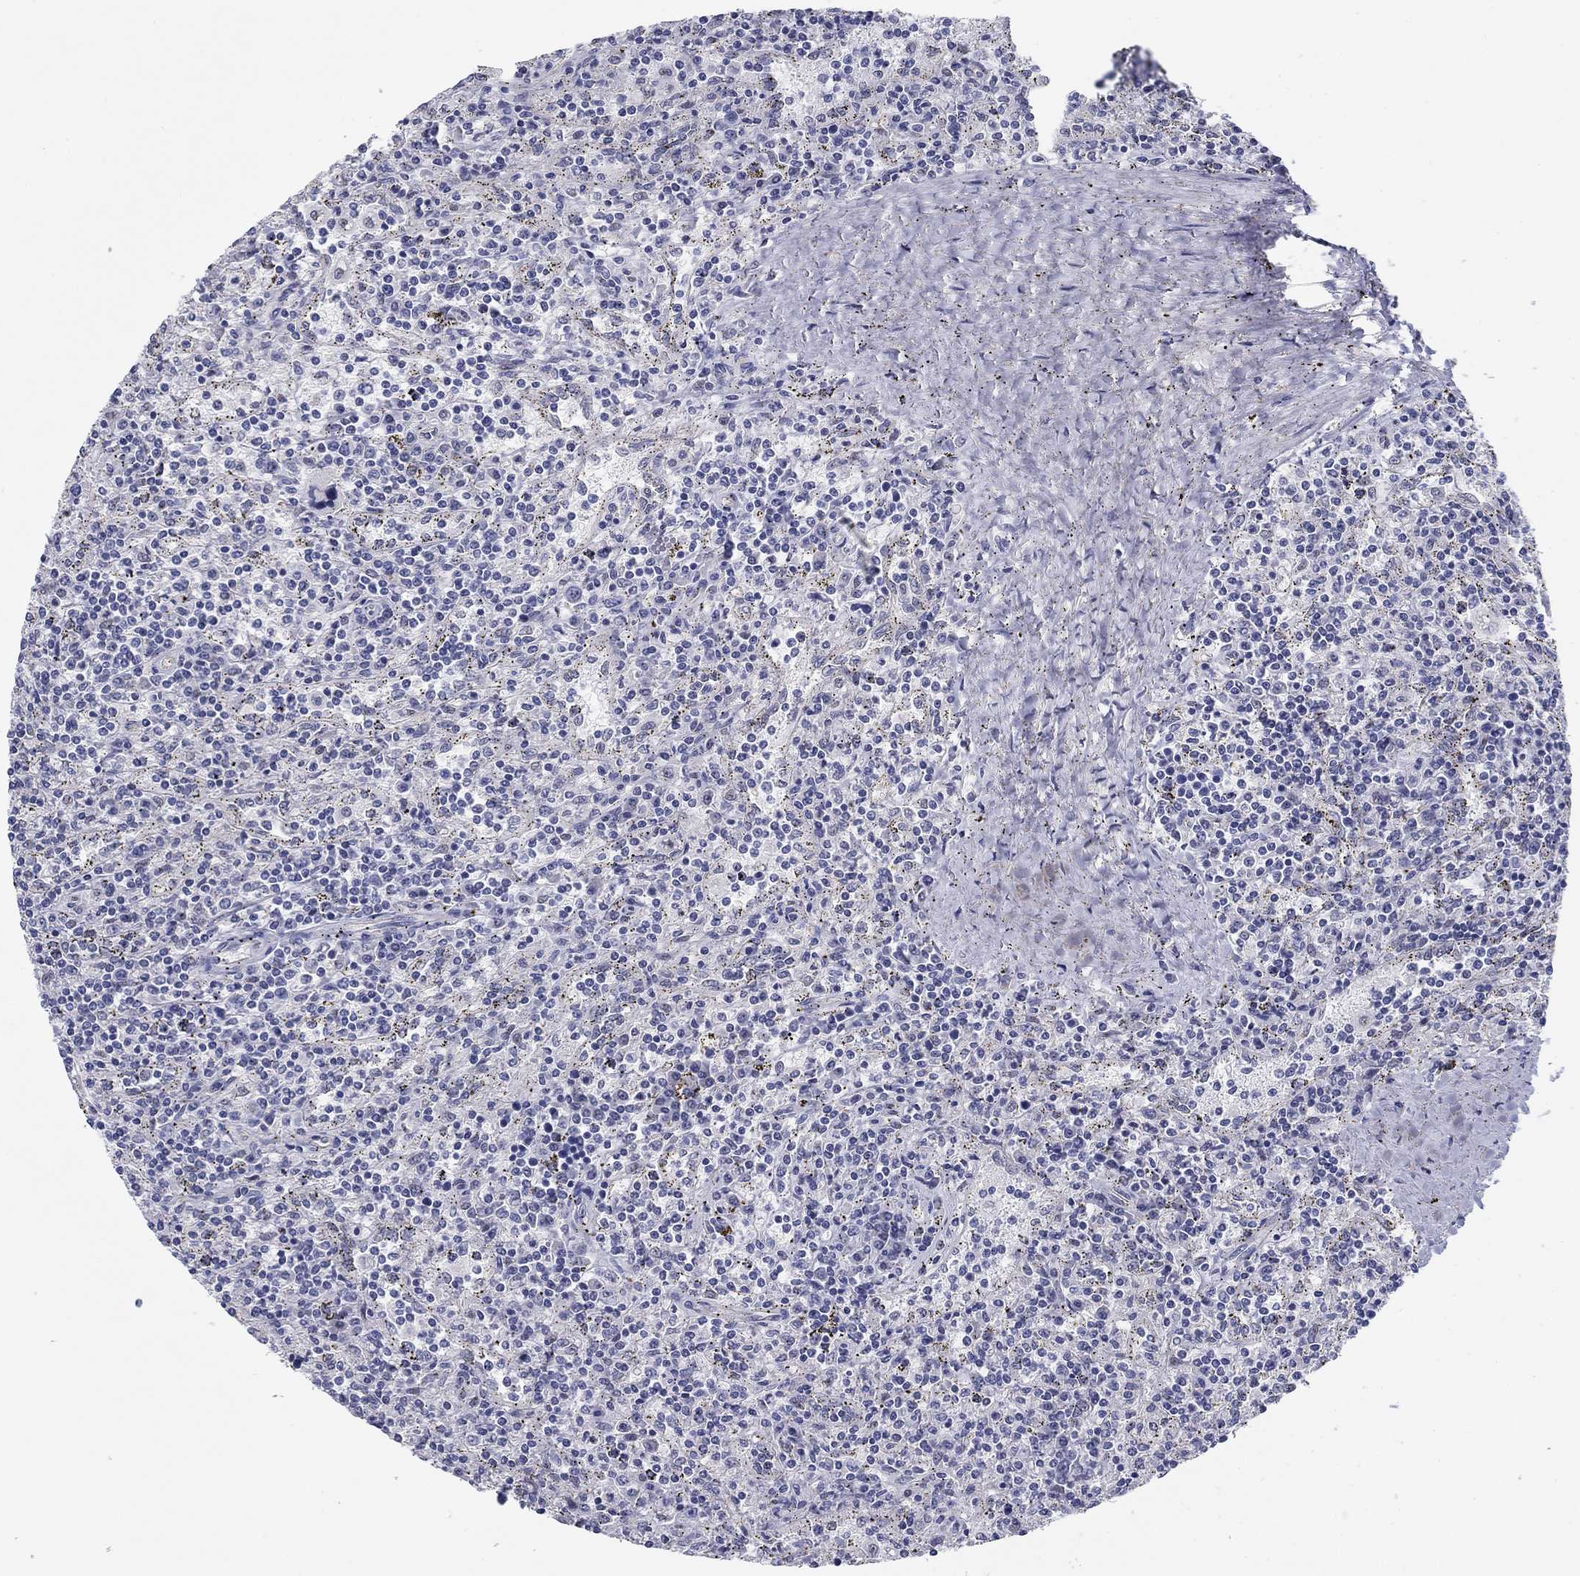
{"staining": {"intensity": "negative", "quantity": "none", "location": "none"}, "tissue": "lymphoma", "cell_type": "Tumor cells", "image_type": "cancer", "snomed": [{"axis": "morphology", "description": "Malignant lymphoma, non-Hodgkin's type, Low grade"}, {"axis": "topography", "description": "Spleen"}], "caption": "The histopathology image exhibits no significant staining in tumor cells of lymphoma.", "gene": "SEPTIN3", "patient": {"sex": "male", "age": 62}}